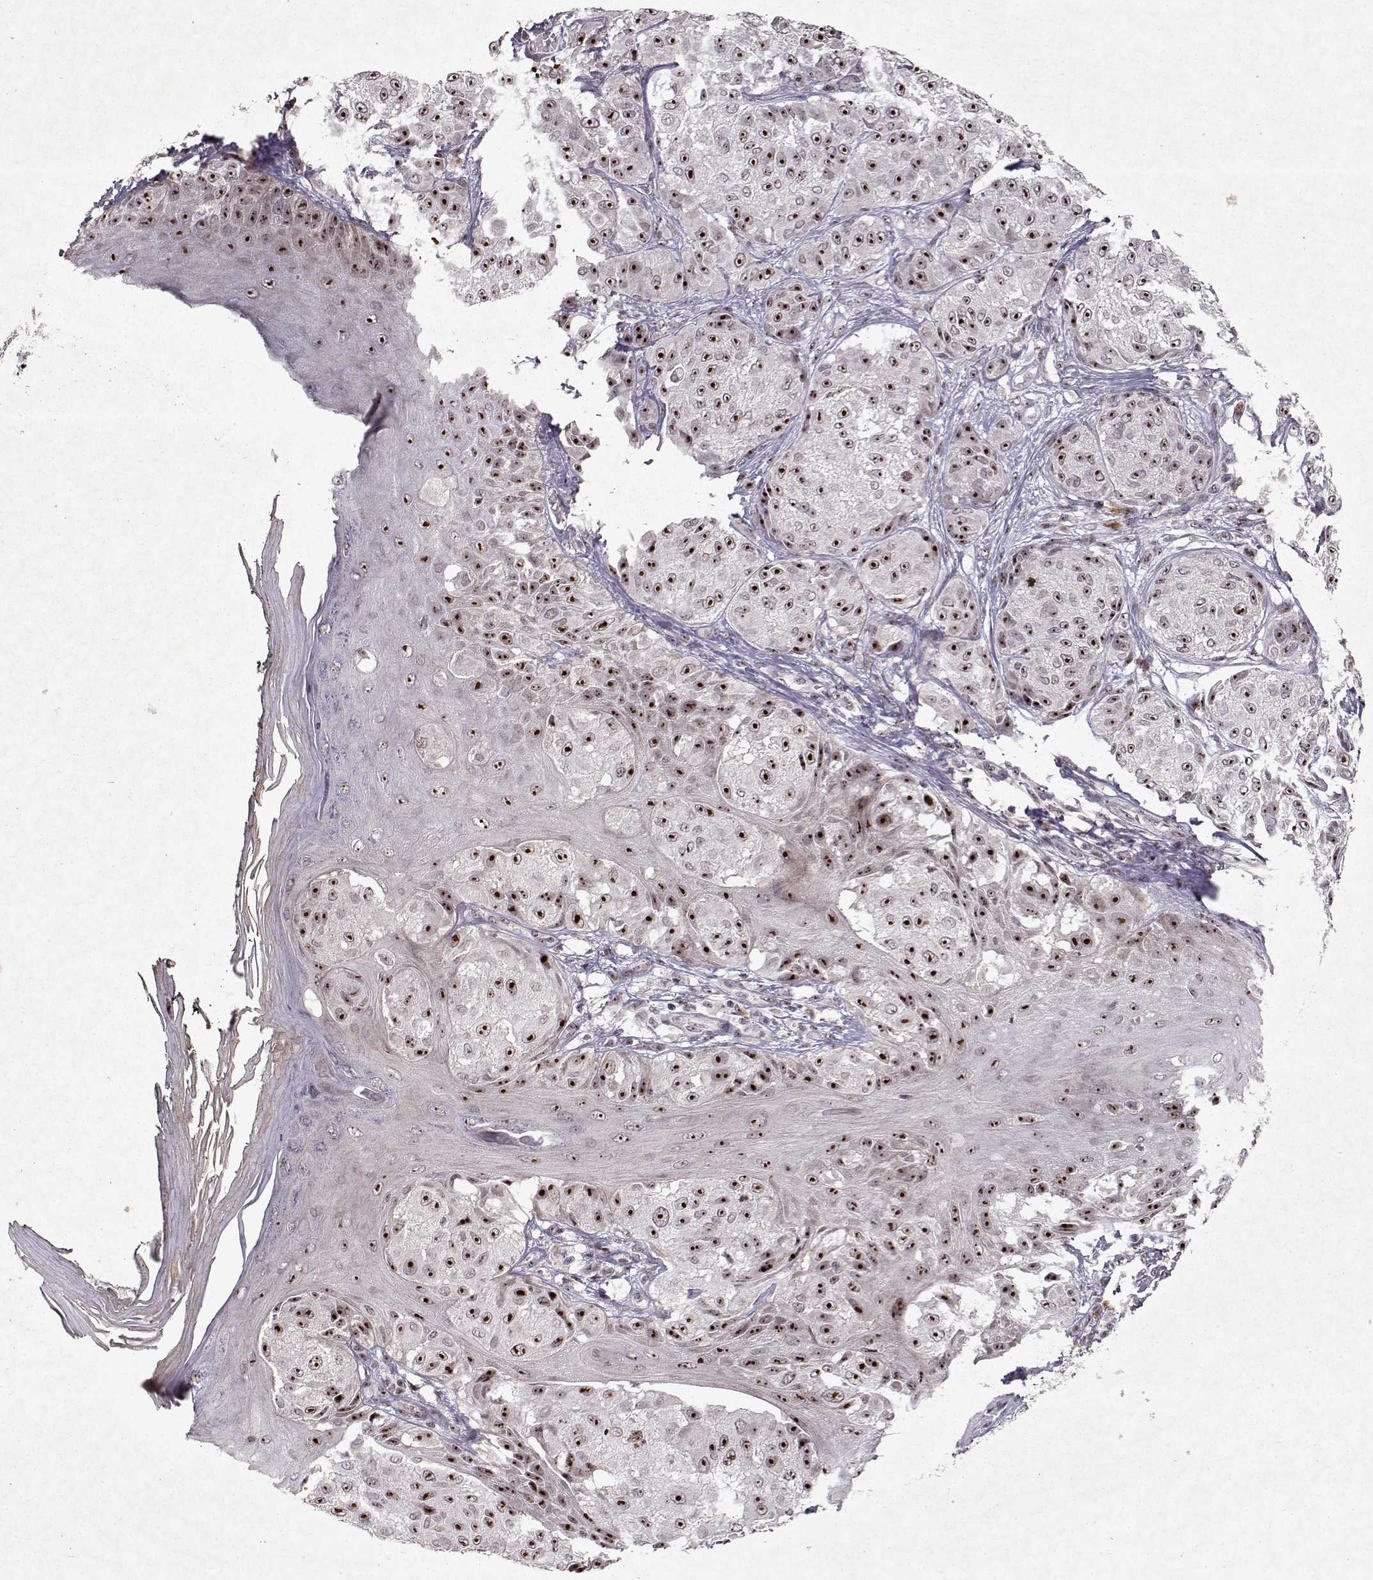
{"staining": {"intensity": "strong", "quantity": ">75%", "location": "nuclear"}, "tissue": "melanoma", "cell_type": "Tumor cells", "image_type": "cancer", "snomed": [{"axis": "morphology", "description": "Malignant melanoma, NOS"}, {"axis": "topography", "description": "Skin"}], "caption": "The micrograph displays immunohistochemical staining of melanoma. There is strong nuclear staining is appreciated in about >75% of tumor cells.", "gene": "DDX56", "patient": {"sex": "male", "age": 61}}